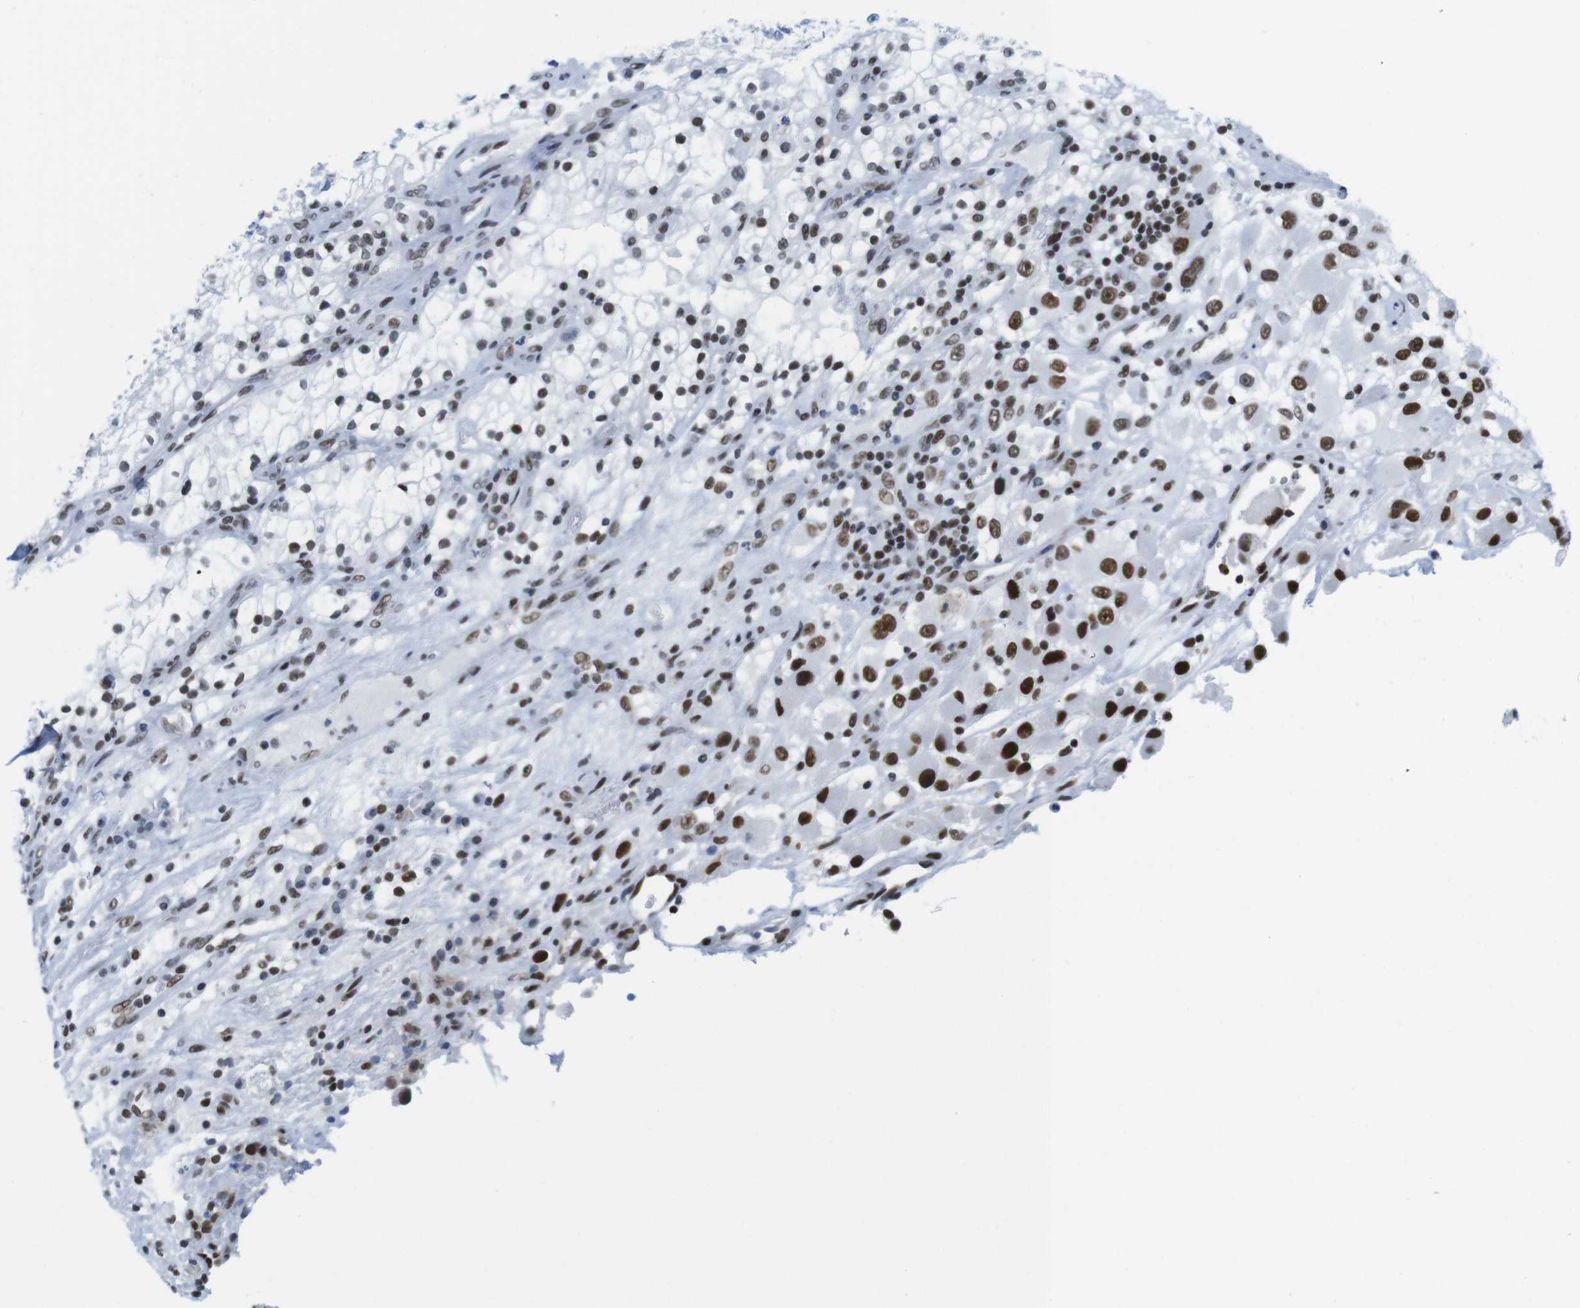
{"staining": {"intensity": "strong", "quantity": "25%-75%", "location": "nuclear"}, "tissue": "renal cancer", "cell_type": "Tumor cells", "image_type": "cancer", "snomed": [{"axis": "morphology", "description": "Adenocarcinoma, NOS"}, {"axis": "topography", "description": "Kidney"}], "caption": "A micrograph of renal cancer stained for a protein reveals strong nuclear brown staining in tumor cells. (brown staining indicates protein expression, while blue staining denotes nuclei).", "gene": "IFI16", "patient": {"sex": "female", "age": 52}}